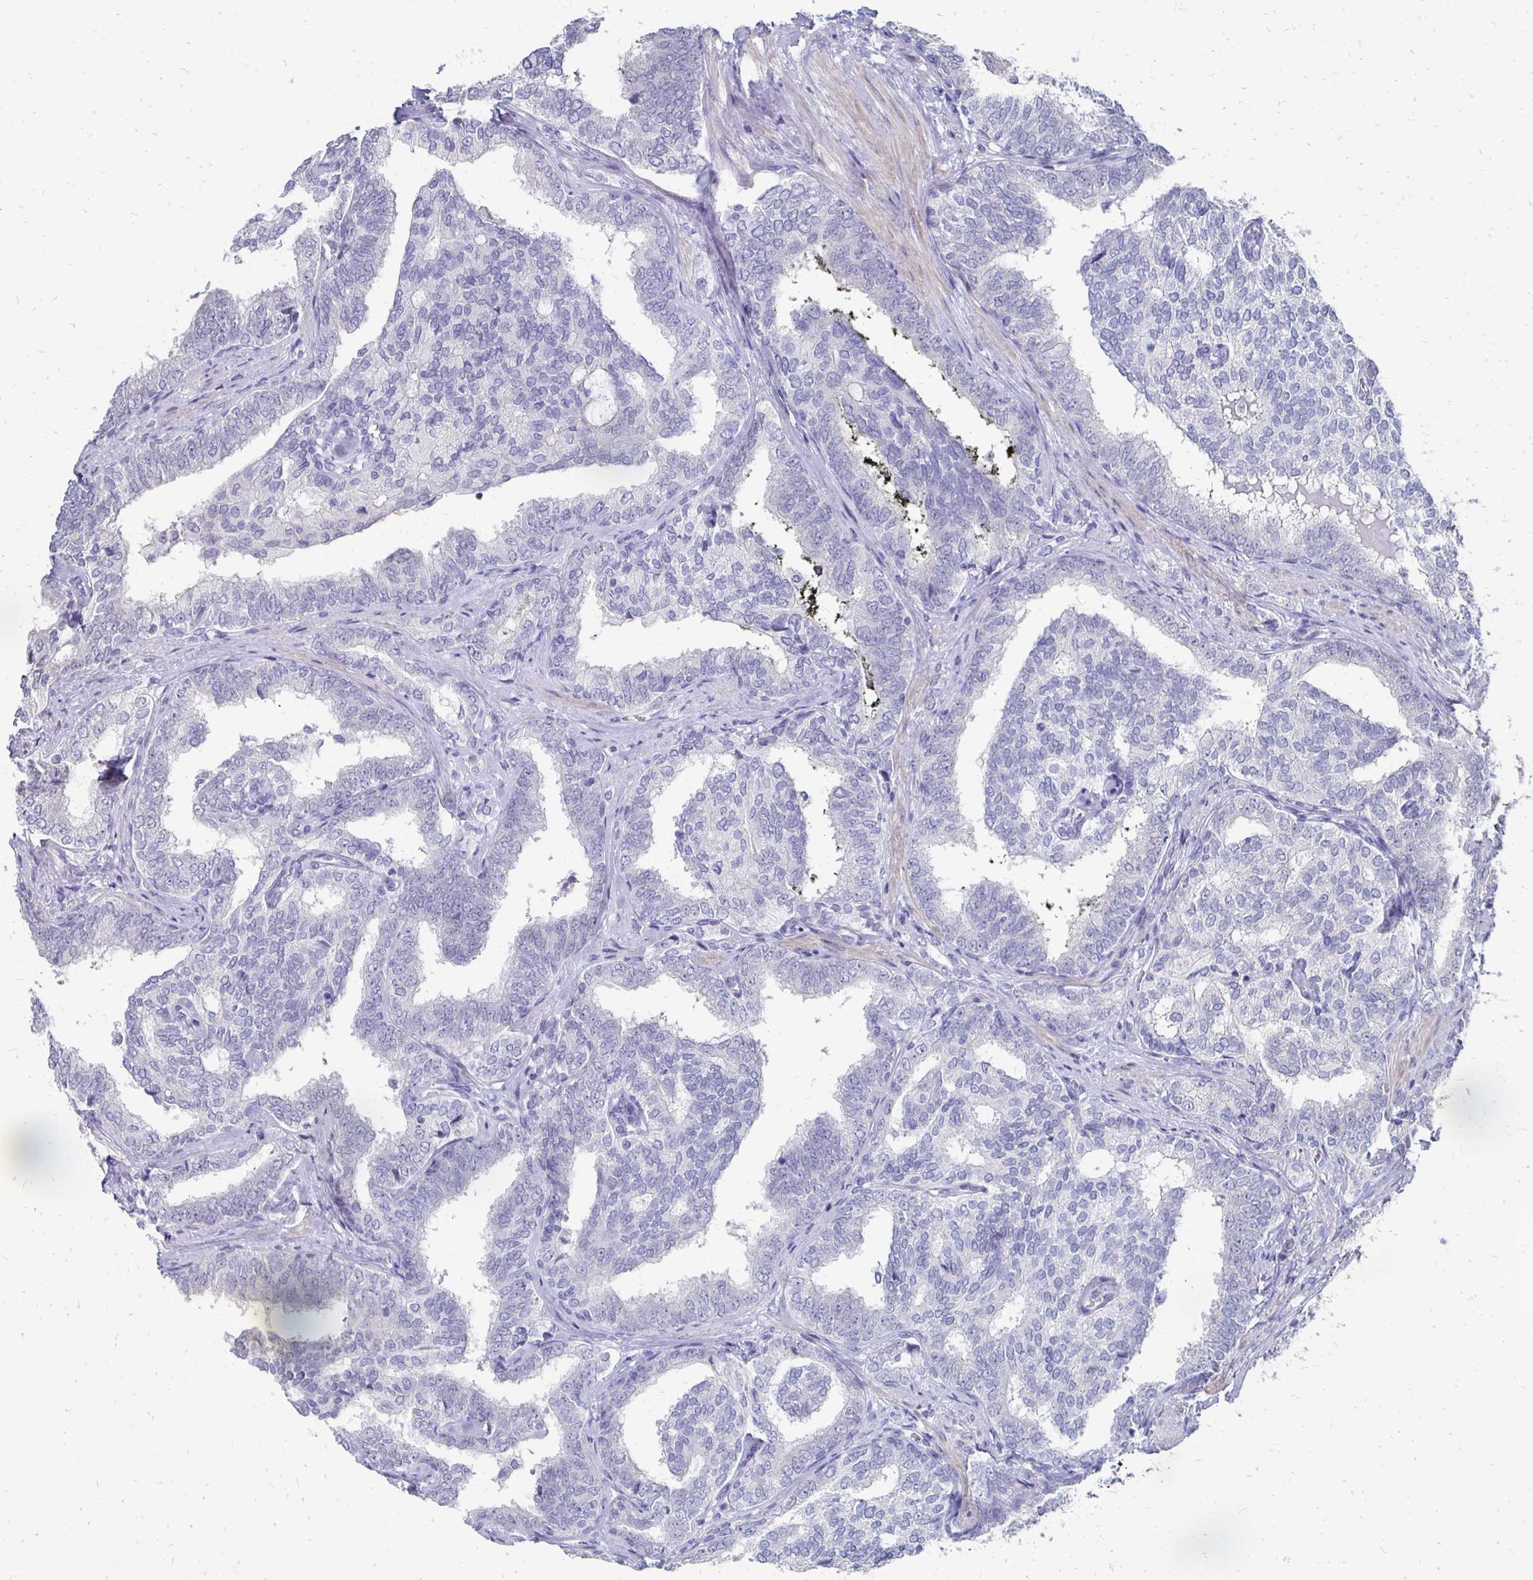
{"staining": {"intensity": "negative", "quantity": "none", "location": "none"}, "tissue": "prostate cancer", "cell_type": "Tumor cells", "image_type": "cancer", "snomed": [{"axis": "morphology", "description": "Adenocarcinoma, High grade"}, {"axis": "topography", "description": "Prostate"}], "caption": "Immunohistochemical staining of human adenocarcinoma (high-grade) (prostate) displays no significant positivity in tumor cells.", "gene": "SYCP3", "patient": {"sex": "male", "age": 72}}